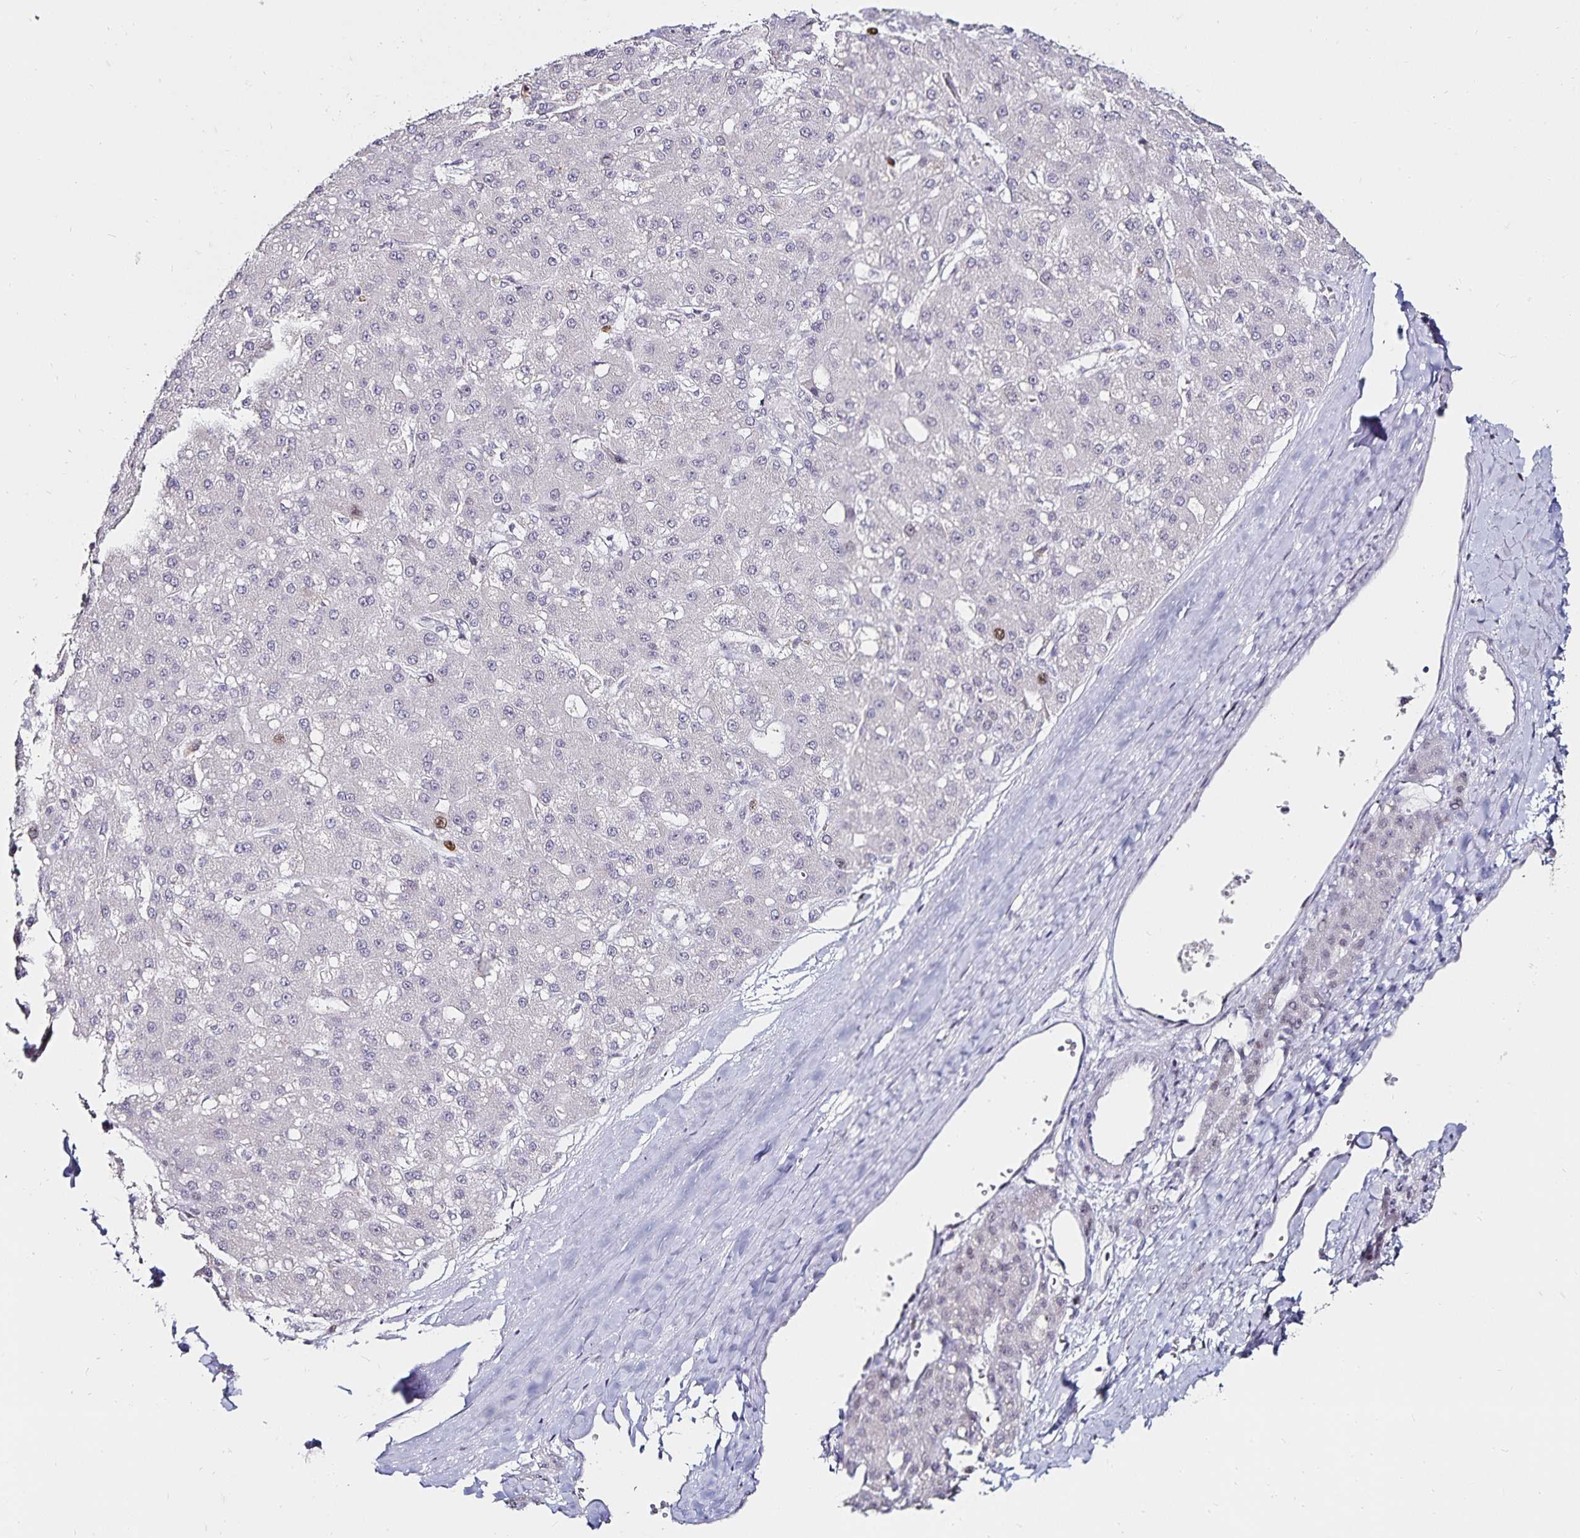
{"staining": {"intensity": "moderate", "quantity": "<25%", "location": "nuclear"}, "tissue": "liver cancer", "cell_type": "Tumor cells", "image_type": "cancer", "snomed": [{"axis": "morphology", "description": "Carcinoma, Hepatocellular, NOS"}, {"axis": "topography", "description": "Liver"}], "caption": "About <25% of tumor cells in human liver cancer demonstrate moderate nuclear protein staining as visualized by brown immunohistochemical staining.", "gene": "ANLN", "patient": {"sex": "male", "age": 67}}